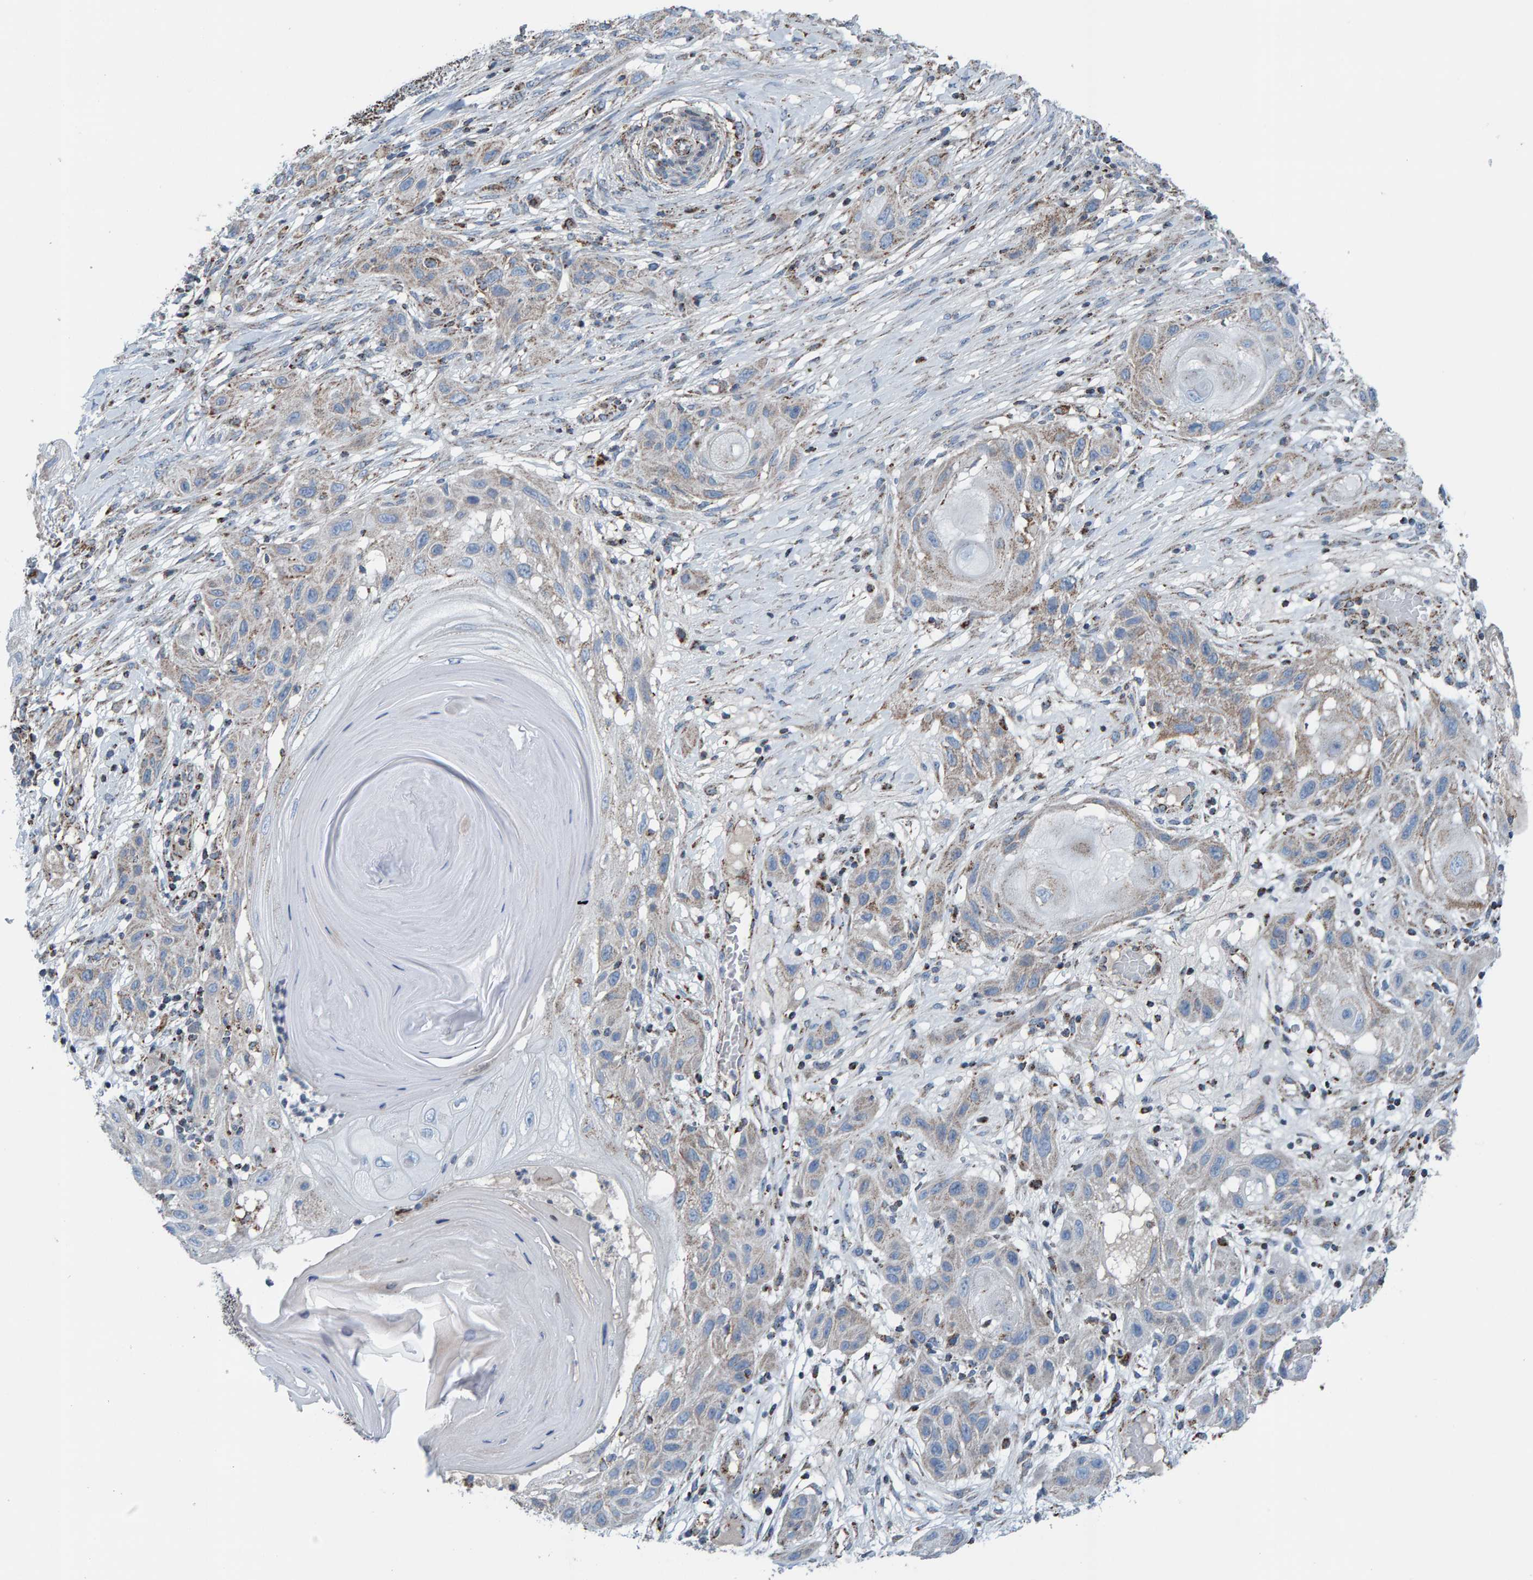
{"staining": {"intensity": "weak", "quantity": "<25%", "location": "cytoplasmic/membranous"}, "tissue": "skin cancer", "cell_type": "Tumor cells", "image_type": "cancer", "snomed": [{"axis": "morphology", "description": "Squamous cell carcinoma, NOS"}, {"axis": "topography", "description": "Skin"}], "caption": "Squamous cell carcinoma (skin) was stained to show a protein in brown. There is no significant staining in tumor cells.", "gene": "ZNF48", "patient": {"sex": "female", "age": 96}}